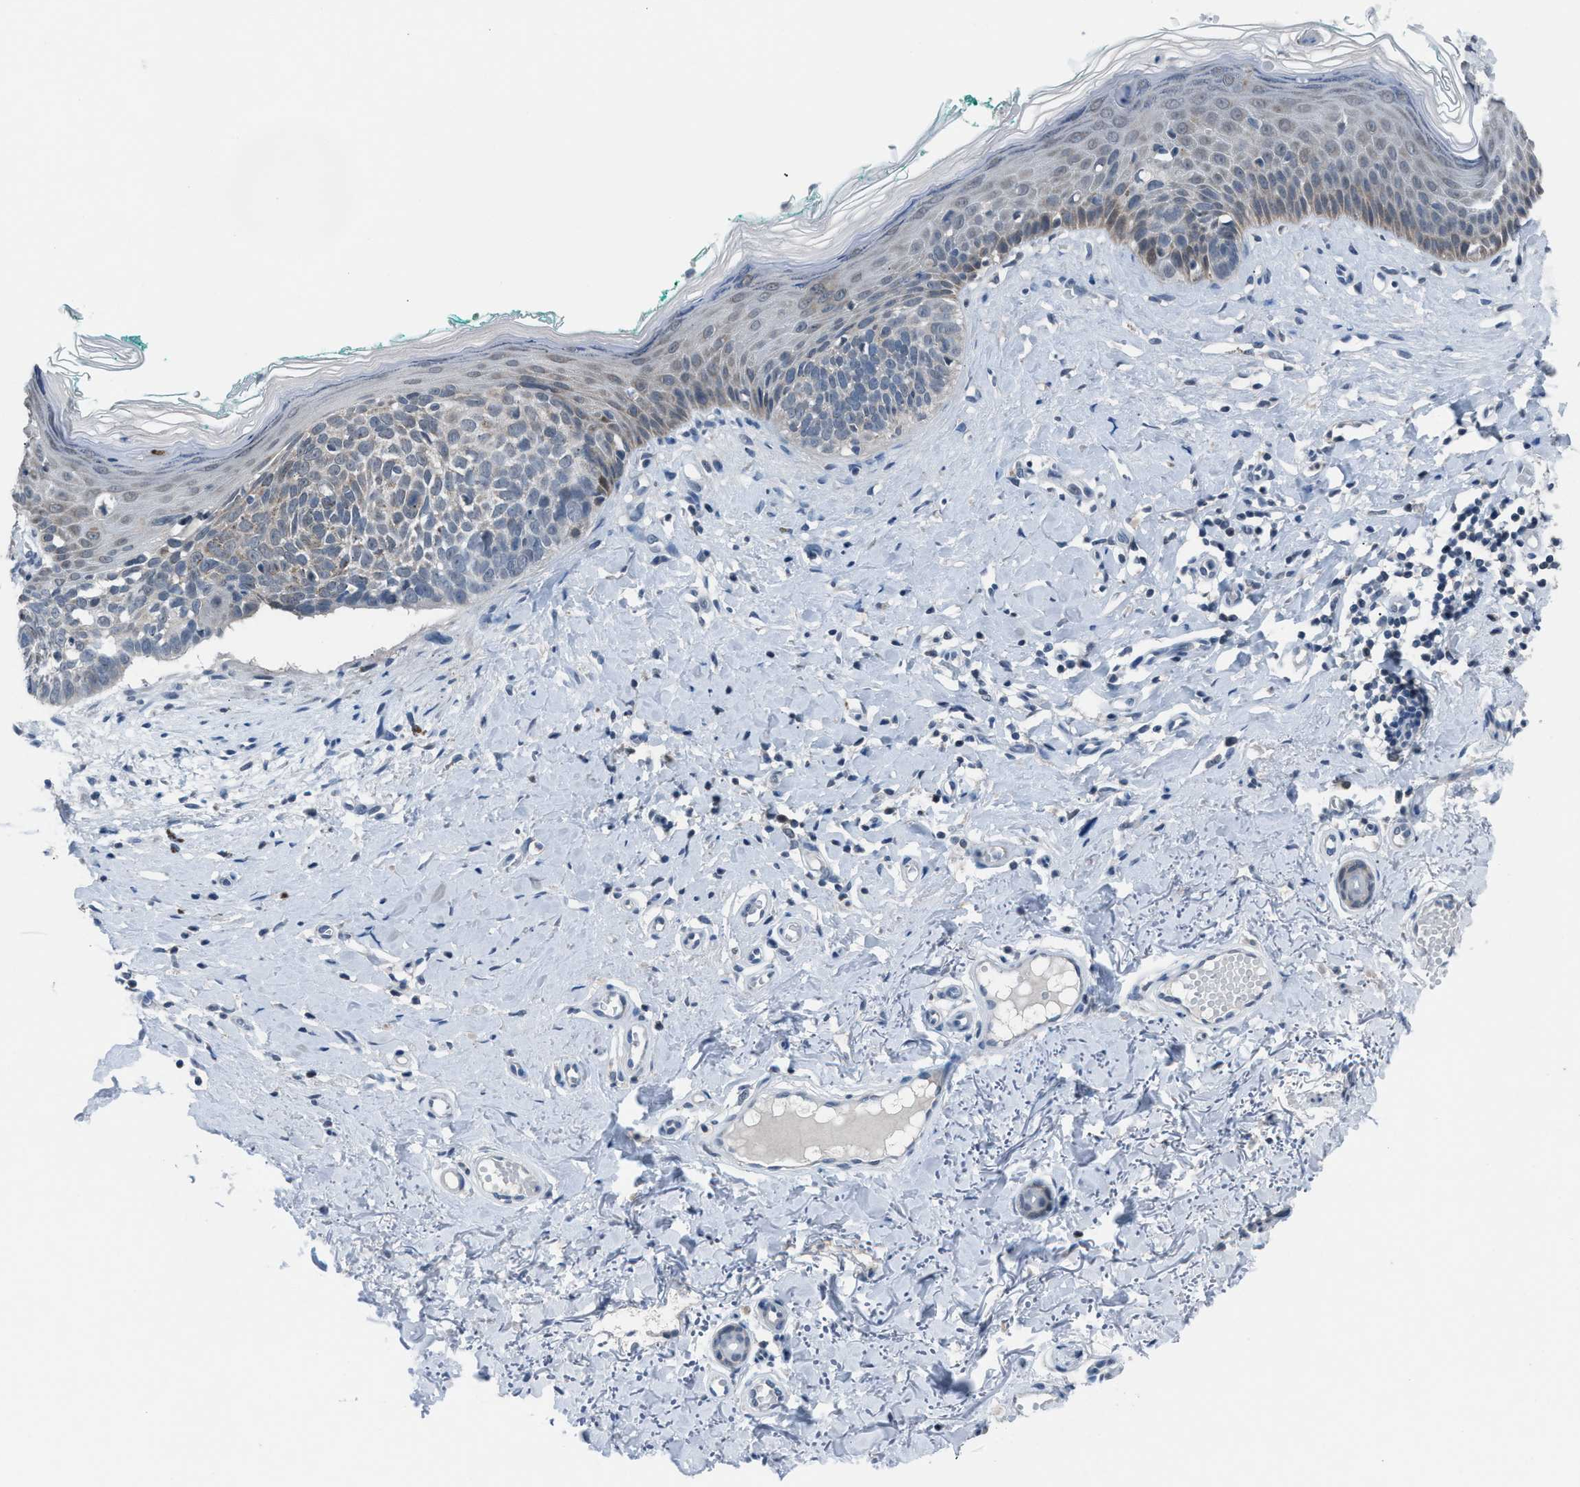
{"staining": {"intensity": "negative", "quantity": "none", "location": "none"}, "tissue": "skin cancer", "cell_type": "Tumor cells", "image_type": "cancer", "snomed": [{"axis": "morphology", "description": "Basal cell carcinoma"}, {"axis": "topography", "description": "Skin"}], "caption": "Image shows no protein staining in tumor cells of skin basal cell carcinoma tissue. (Brightfield microscopy of DAB IHC at high magnification).", "gene": "ANAPC11", "patient": {"sex": "male", "age": 48}}